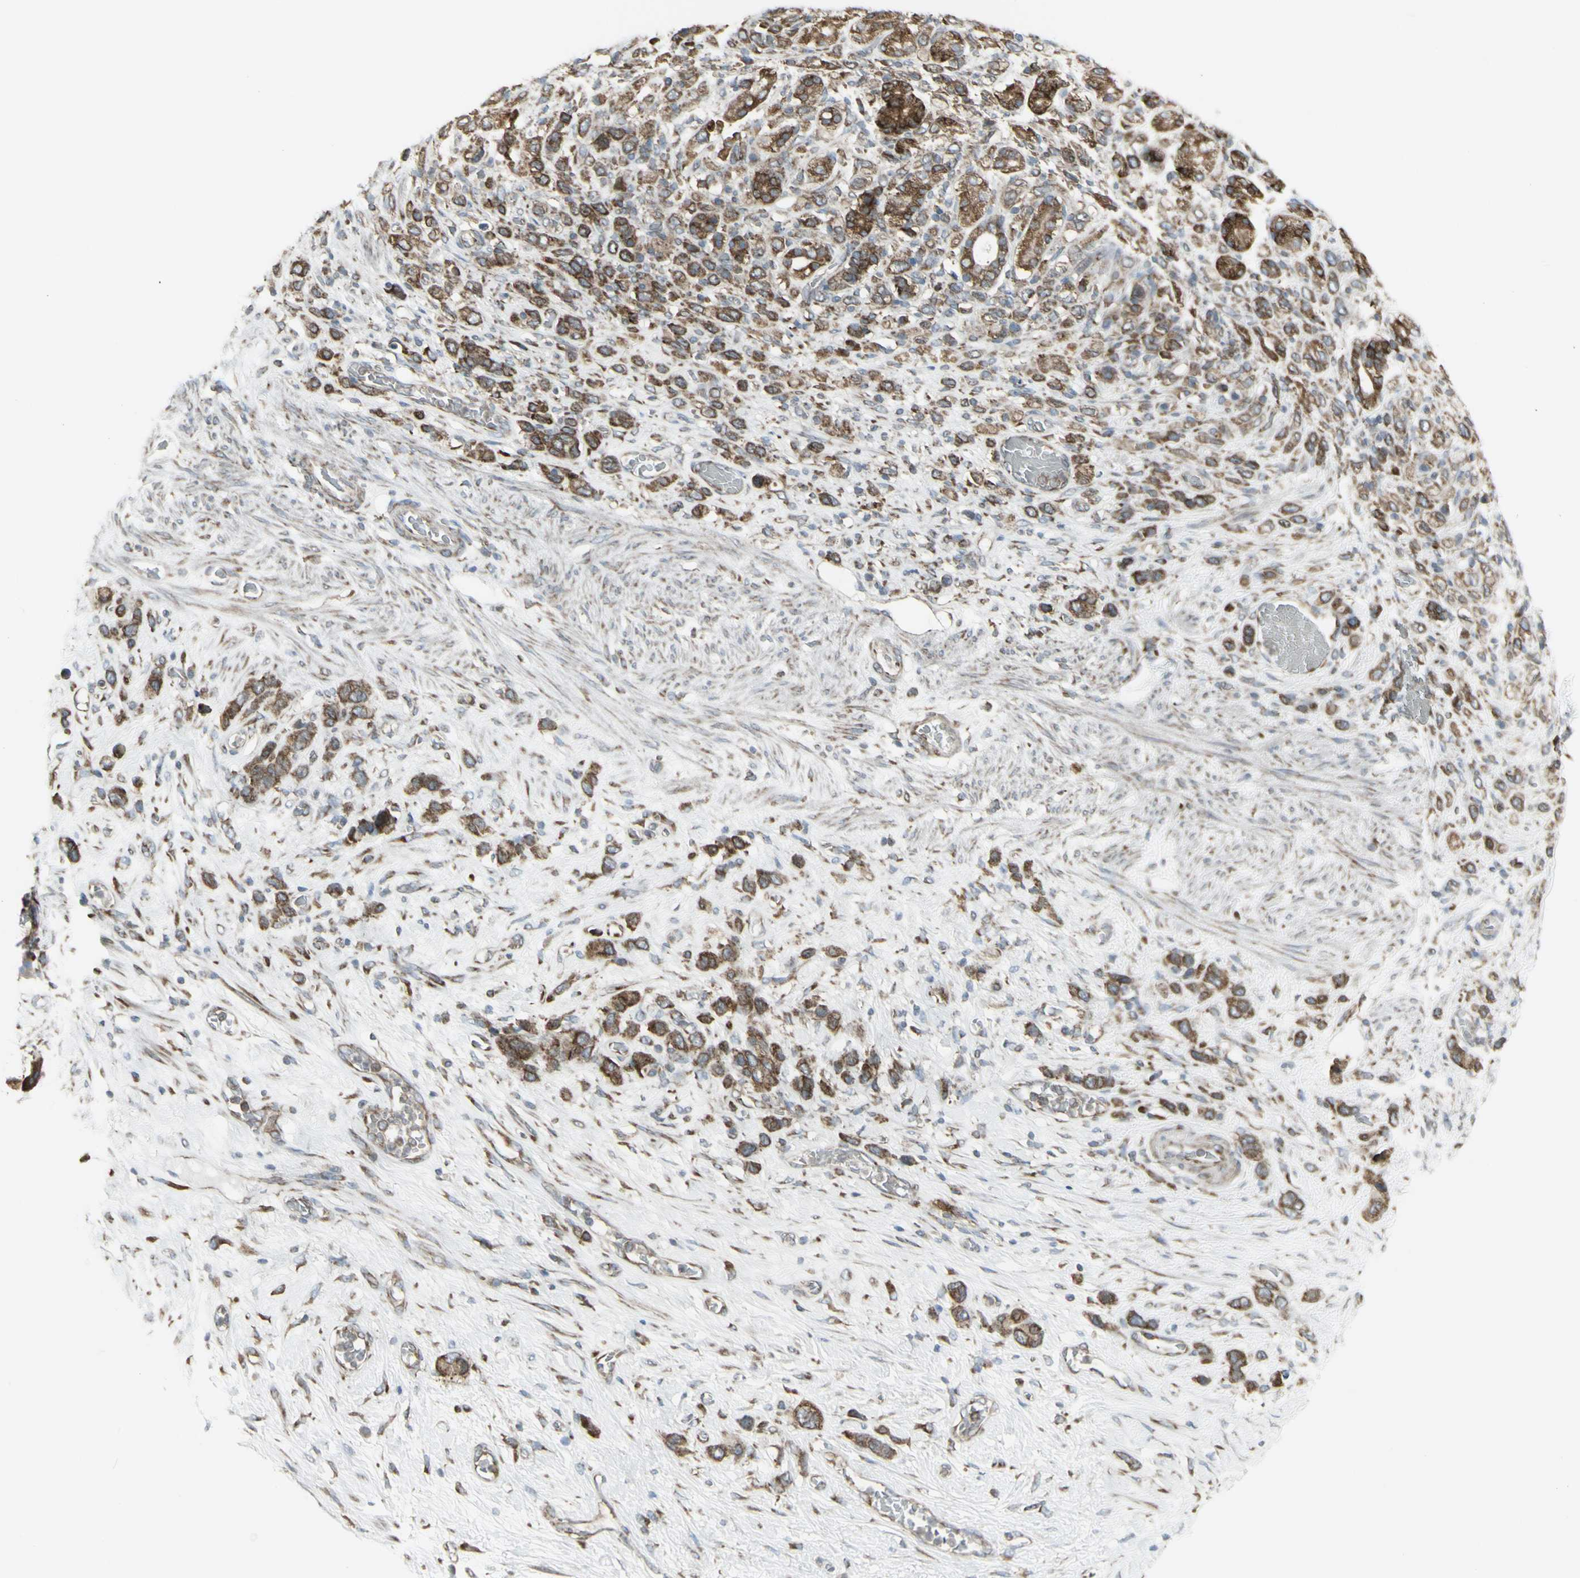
{"staining": {"intensity": "strong", "quantity": ">75%", "location": "cytoplasmic/membranous"}, "tissue": "stomach cancer", "cell_type": "Tumor cells", "image_type": "cancer", "snomed": [{"axis": "morphology", "description": "Adenocarcinoma, NOS"}, {"axis": "morphology", "description": "Adenocarcinoma, High grade"}, {"axis": "topography", "description": "Stomach, upper"}, {"axis": "topography", "description": "Stomach, lower"}], "caption": "Stomach high-grade adenocarcinoma stained with a brown dye reveals strong cytoplasmic/membranous positive positivity in approximately >75% of tumor cells.", "gene": "FKBP3", "patient": {"sex": "female", "age": 65}}